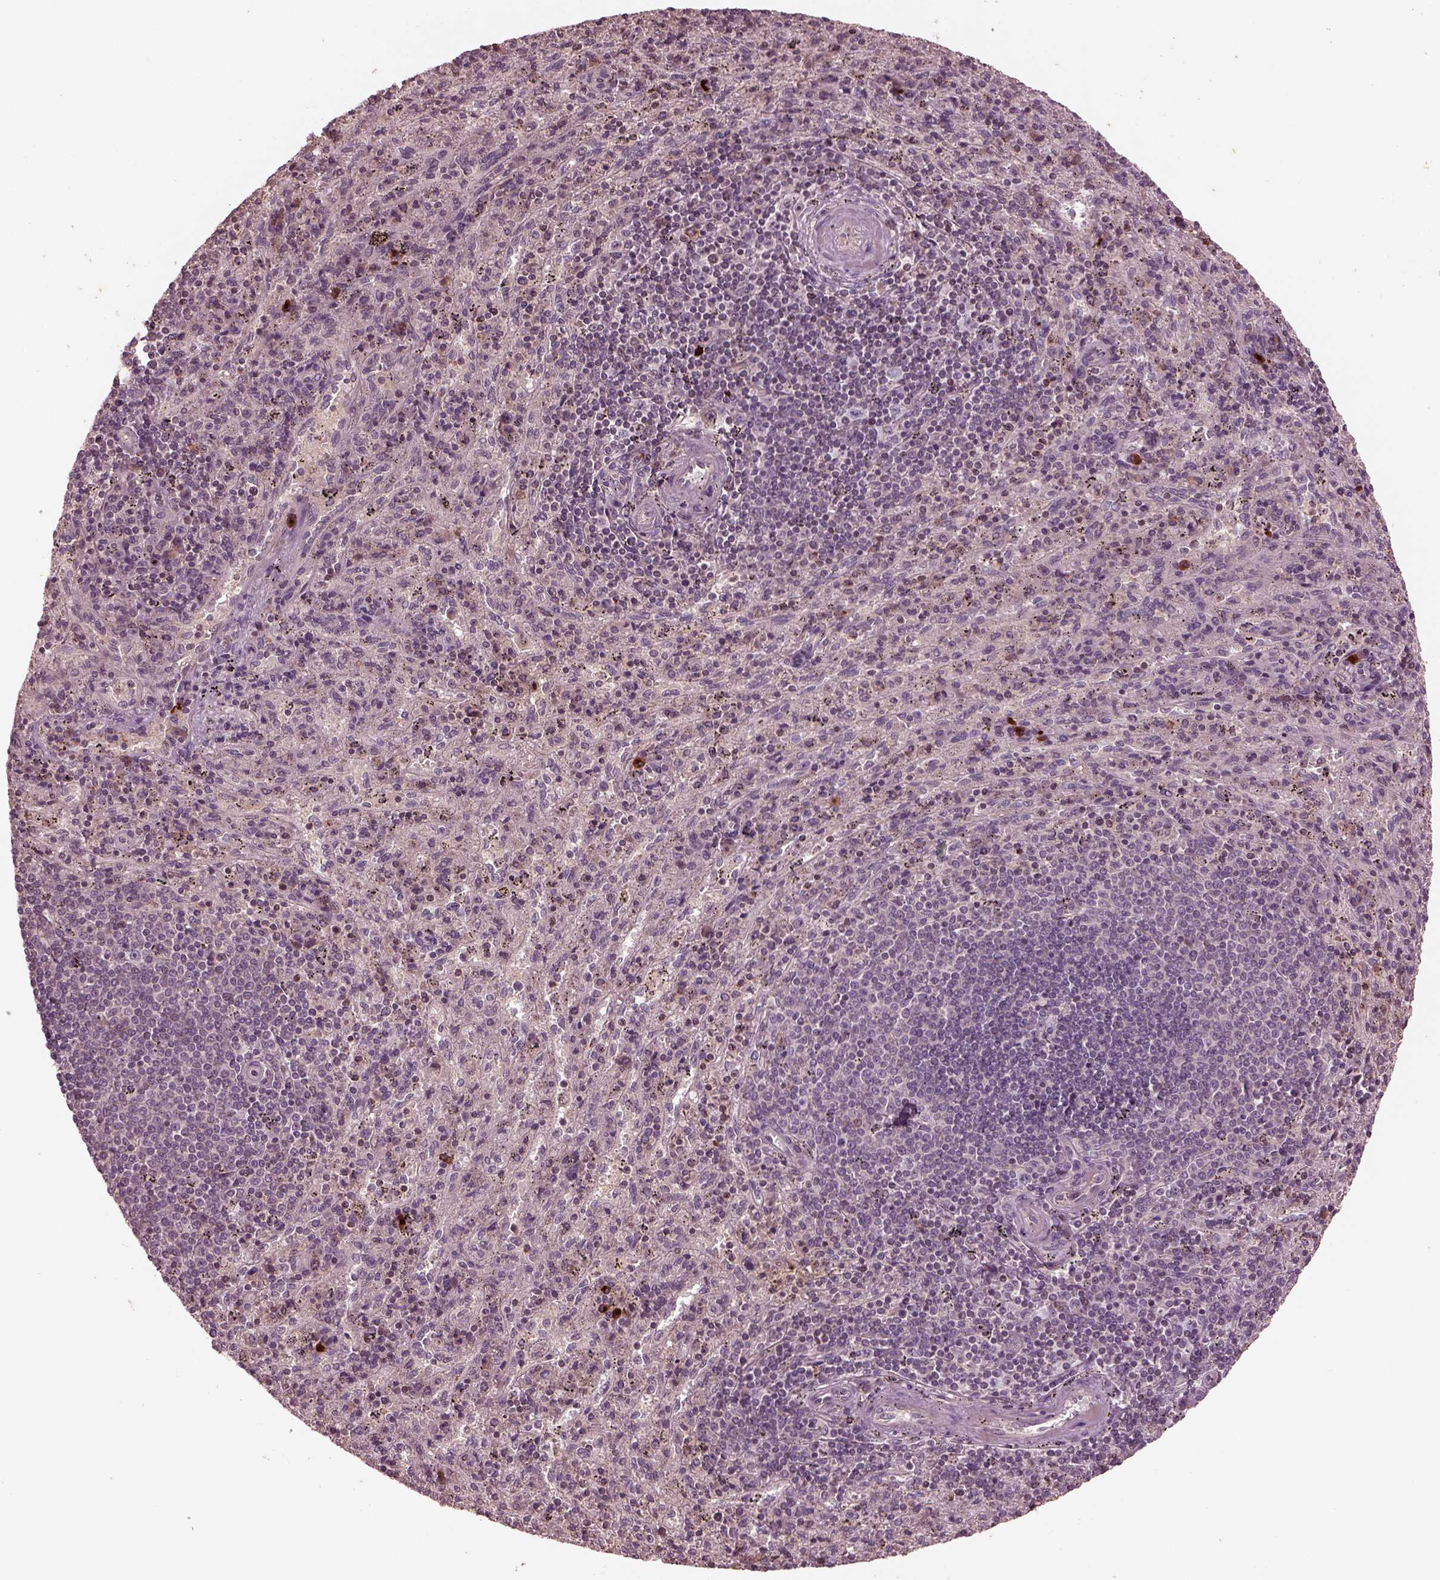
{"staining": {"intensity": "strong", "quantity": "<25%", "location": "cytoplasmic/membranous"}, "tissue": "spleen", "cell_type": "Cells in red pulp", "image_type": "normal", "snomed": [{"axis": "morphology", "description": "Normal tissue, NOS"}, {"axis": "topography", "description": "Spleen"}], "caption": "This is an image of IHC staining of benign spleen, which shows strong positivity in the cytoplasmic/membranous of cells in red pulp.", "gene": "PTX4", "patient": {"sex": "male", "age": 57}}